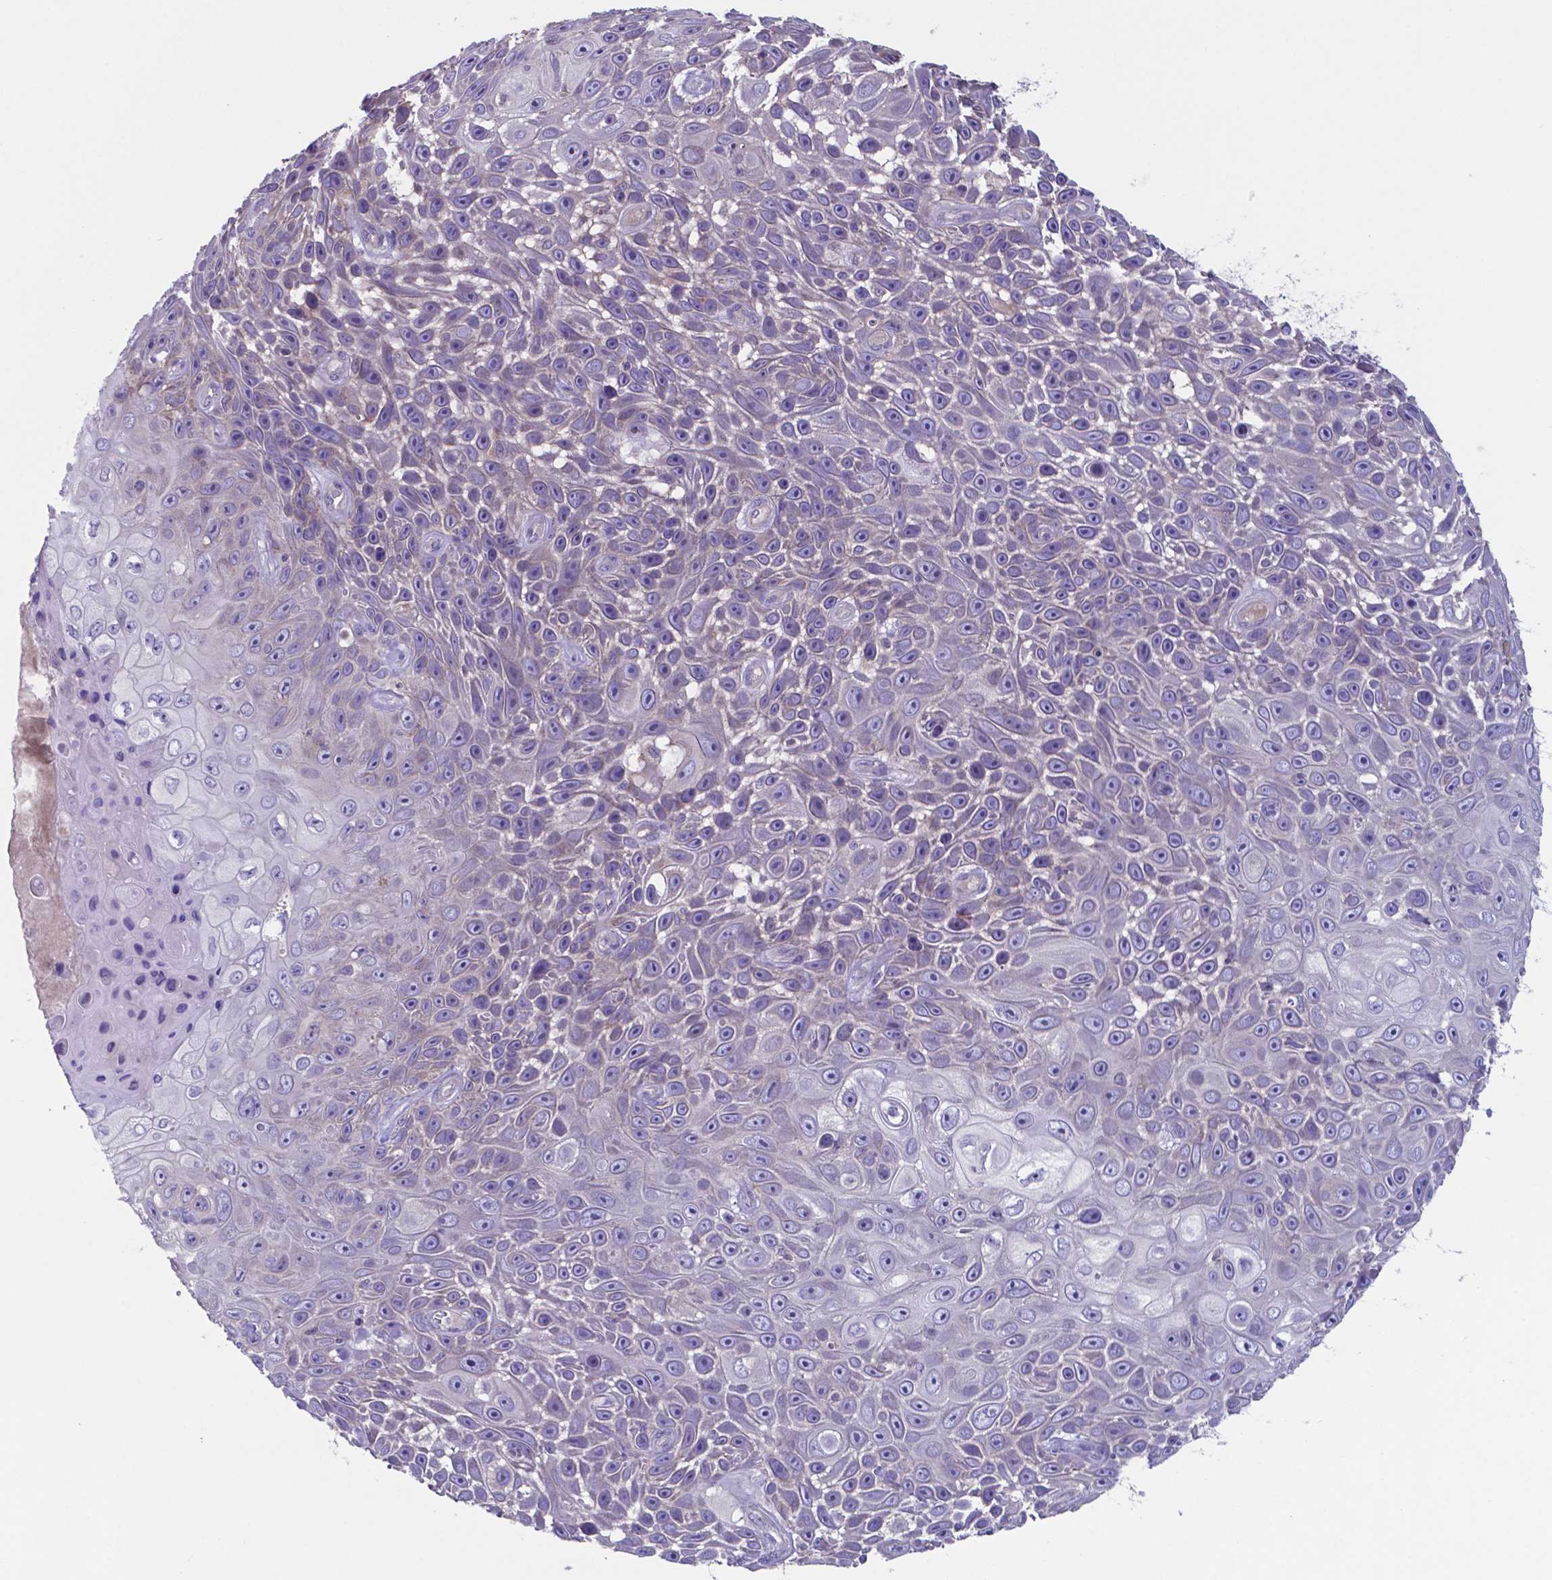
{"staining": {"intensity": "negative", "quantity": "none", "location": "none"}, "tissue": "skin cancer", "cell_type": "Tumor cells", "image_type": "cancer", "snomed": [{"axis": "morphology", "description": "Squamous cell carcinoma, NOS"}, {"axis": "topography", "description": "Skin"}], "caption": "A micrograph of skin cancer stained for a protein demonstrates no brown staining in tumor cells.", "gene": "TYRO3", "patient": {"sex": "male", "age": 82}}